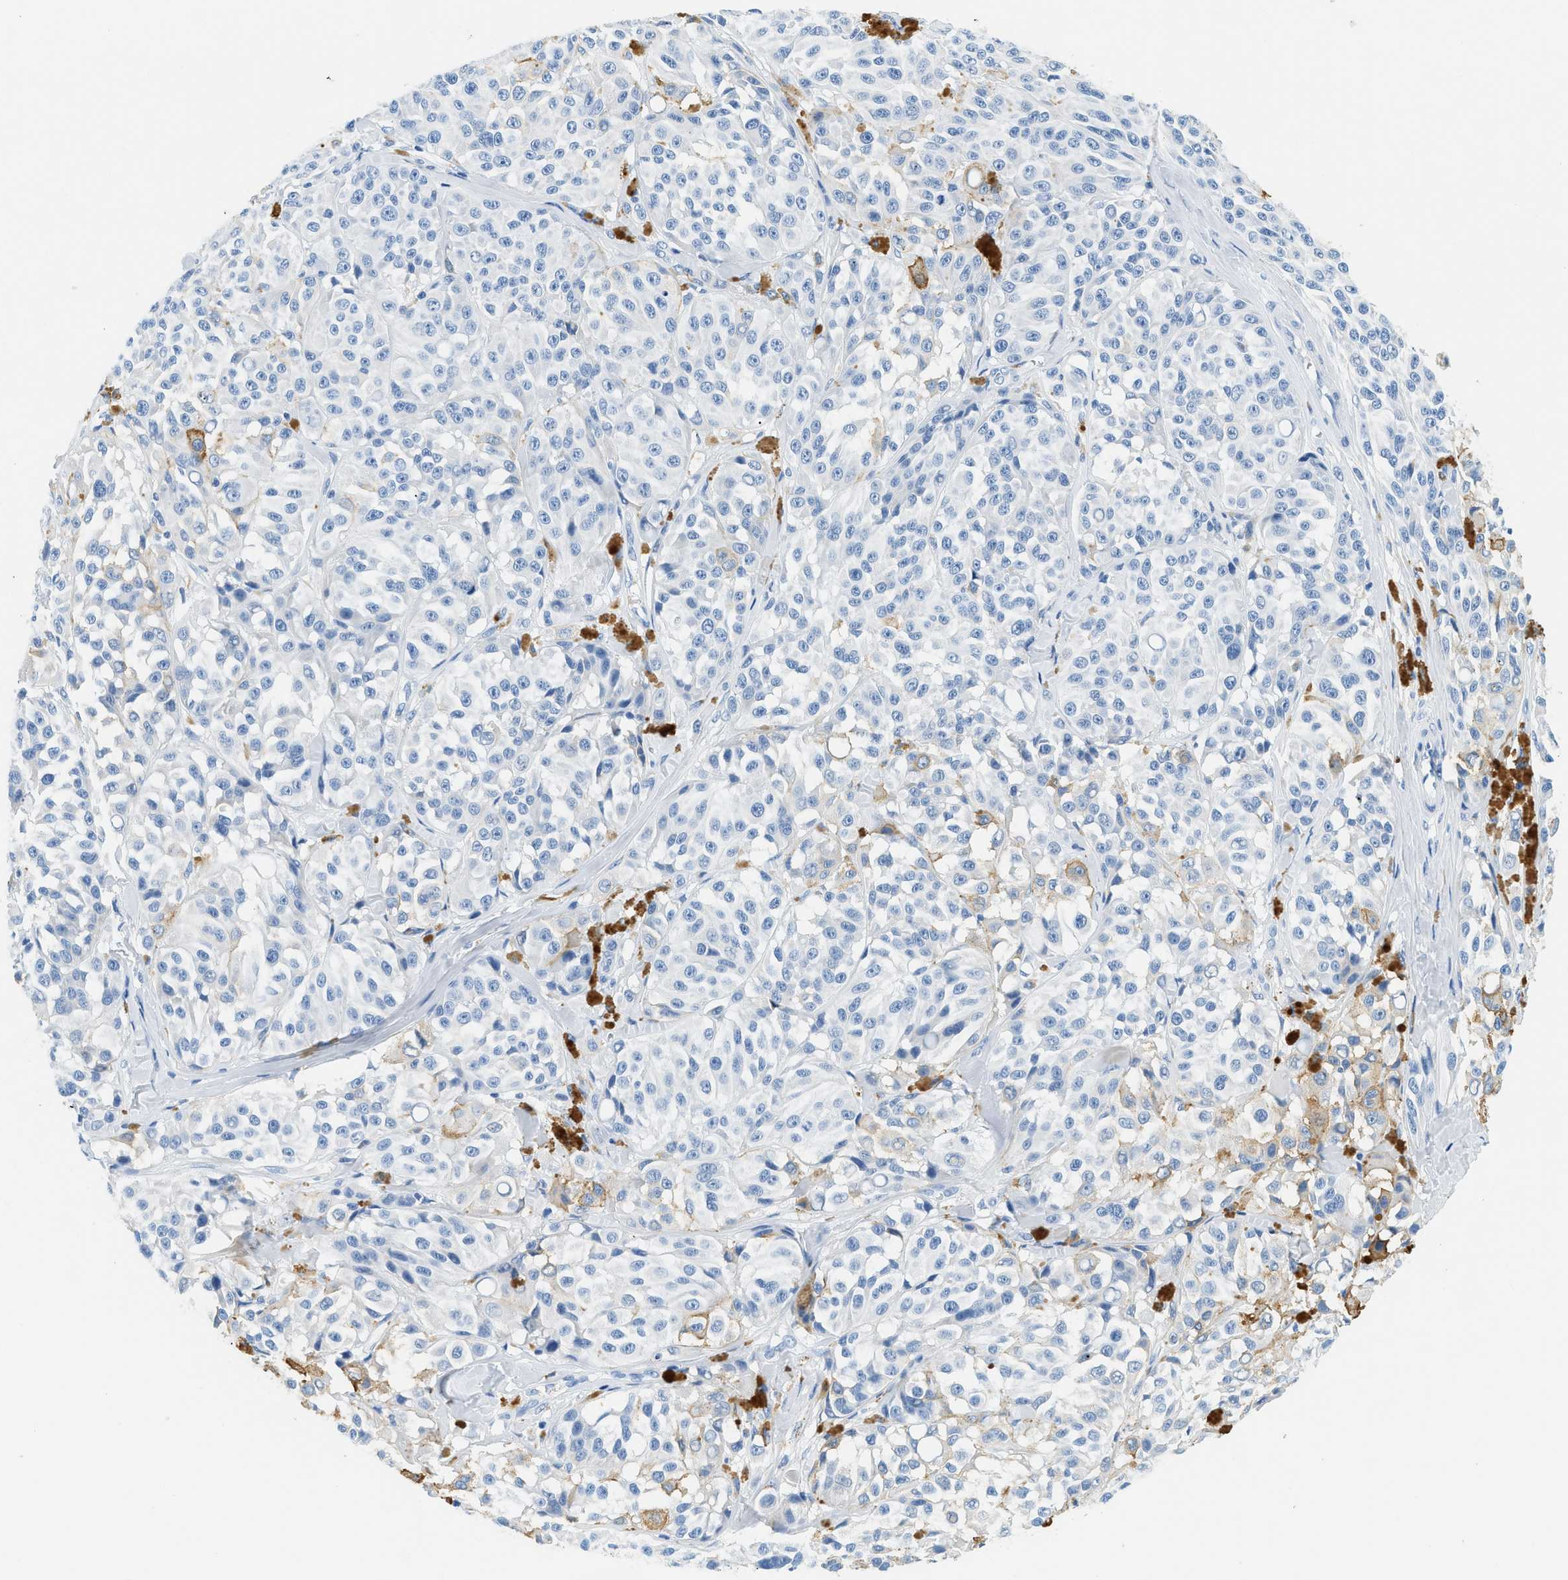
{"staining": {"intensity": "negative", "quantity": "none", "location": "none"}, "tissue": "melanoma", "cell_type": "Tumor cells", "image_type": "cancer", "snomed": [{"axis": "morphology", "description": "Malignant melanoma, NOS"}, {"axis": "topography", "description": "Skin"}], "caption": "Human melanoma stained for a protein using immunohistochemistry (IHC) exhibits no positivity in tumor cells.", "gene": "STXBP2", "patient": {"sex": "male", "age": 84}}